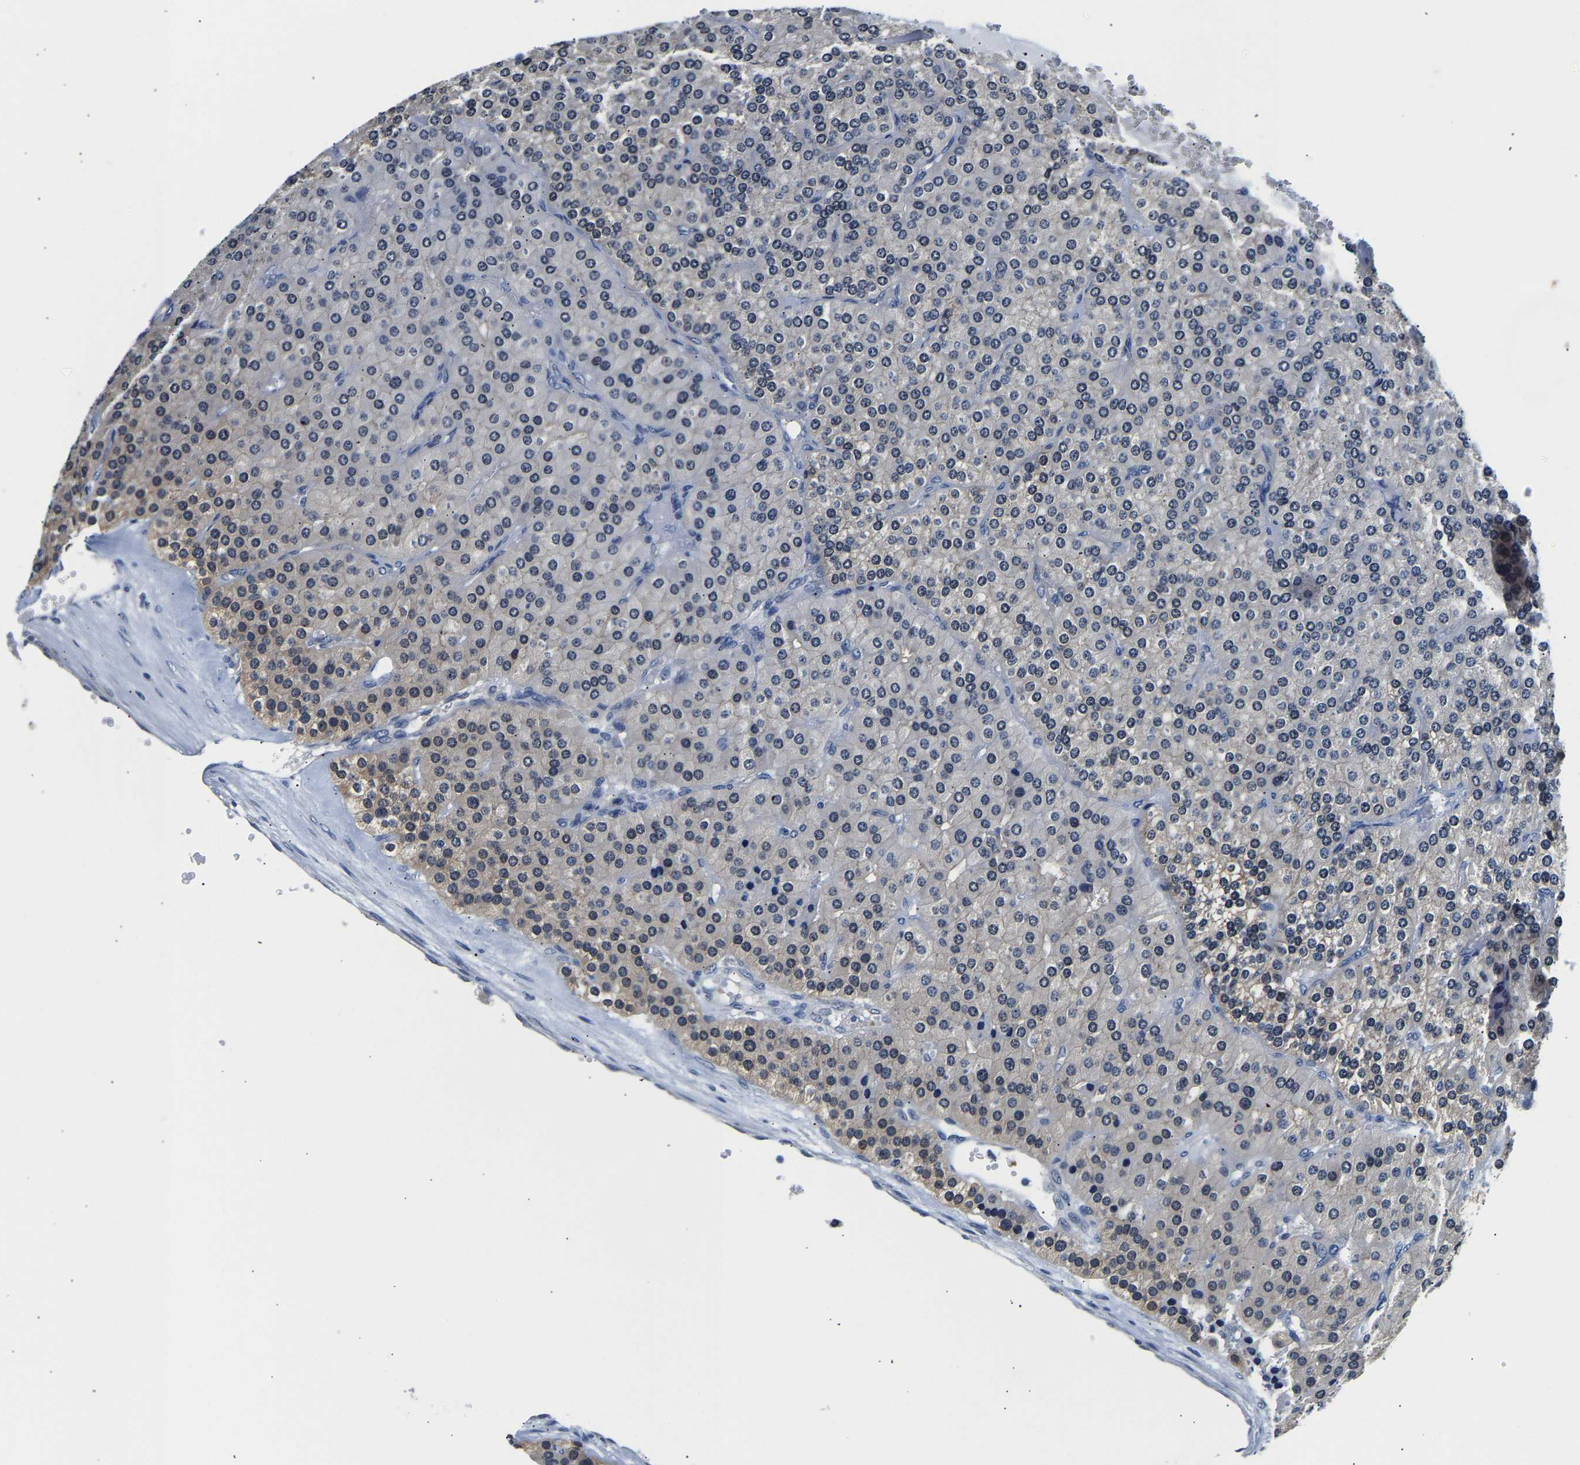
{"staining": {"intensity": "moderate", "quantity": "25%-75%", "location": "nuclear"}, "tissue": "parathyroid gland", "cell_type": "Glandular cells", "image_type": "normal", "snomed": [{"axis": "morphology", "description": "Normal tissue, NOS"}, {"axis": "morphology", "description": "Adenoma, NOS"}, {"axis": "topography", "description": "Parathyroid gland"}], "caption": "An image of parathyroid gland stained for a protein reveals moderate nuclear brown staining in glandular cells.", "gene": "UCHL3", "patient": {"sex": "female", "age": 86}}